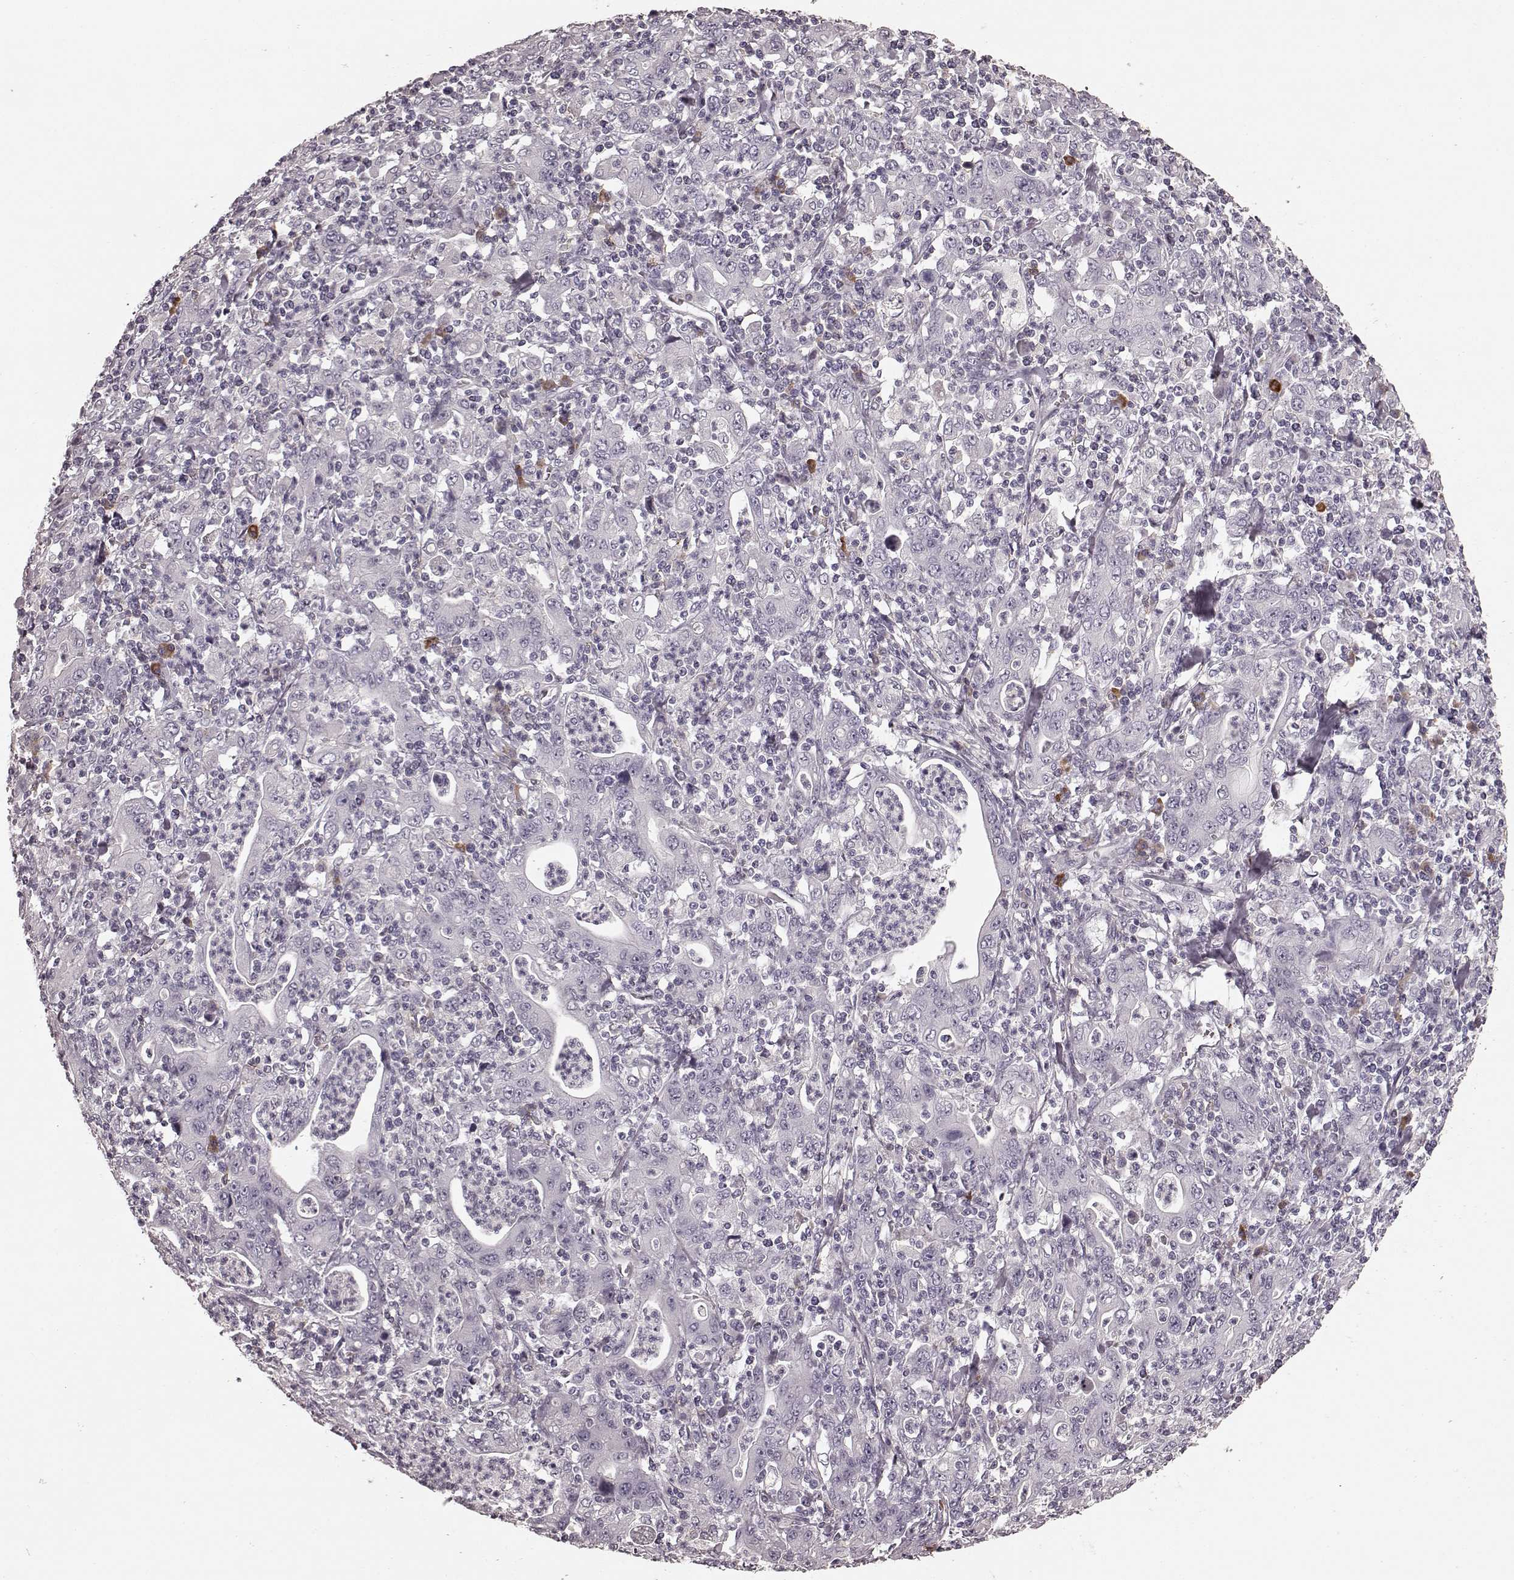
{"staining": {"intensity": "negative", "quantity": "none", "location": "none"}, "tissue": "stomach cancer", "cell_type": "Tumor cells", "image_type": "cancer", "snomed": [{"axis": "morphology", "description": "Adenocarcinoma, NOS"}, {"axis": "topography", "description": "Stomach, upper"}], "caption": "Immunohistochemical staining of stomach cancer (adenocarcinoma) reveals no significant positivity in tumor cells.", "gene": "CD28", "patient": {"sex": "male", "age": 69}}